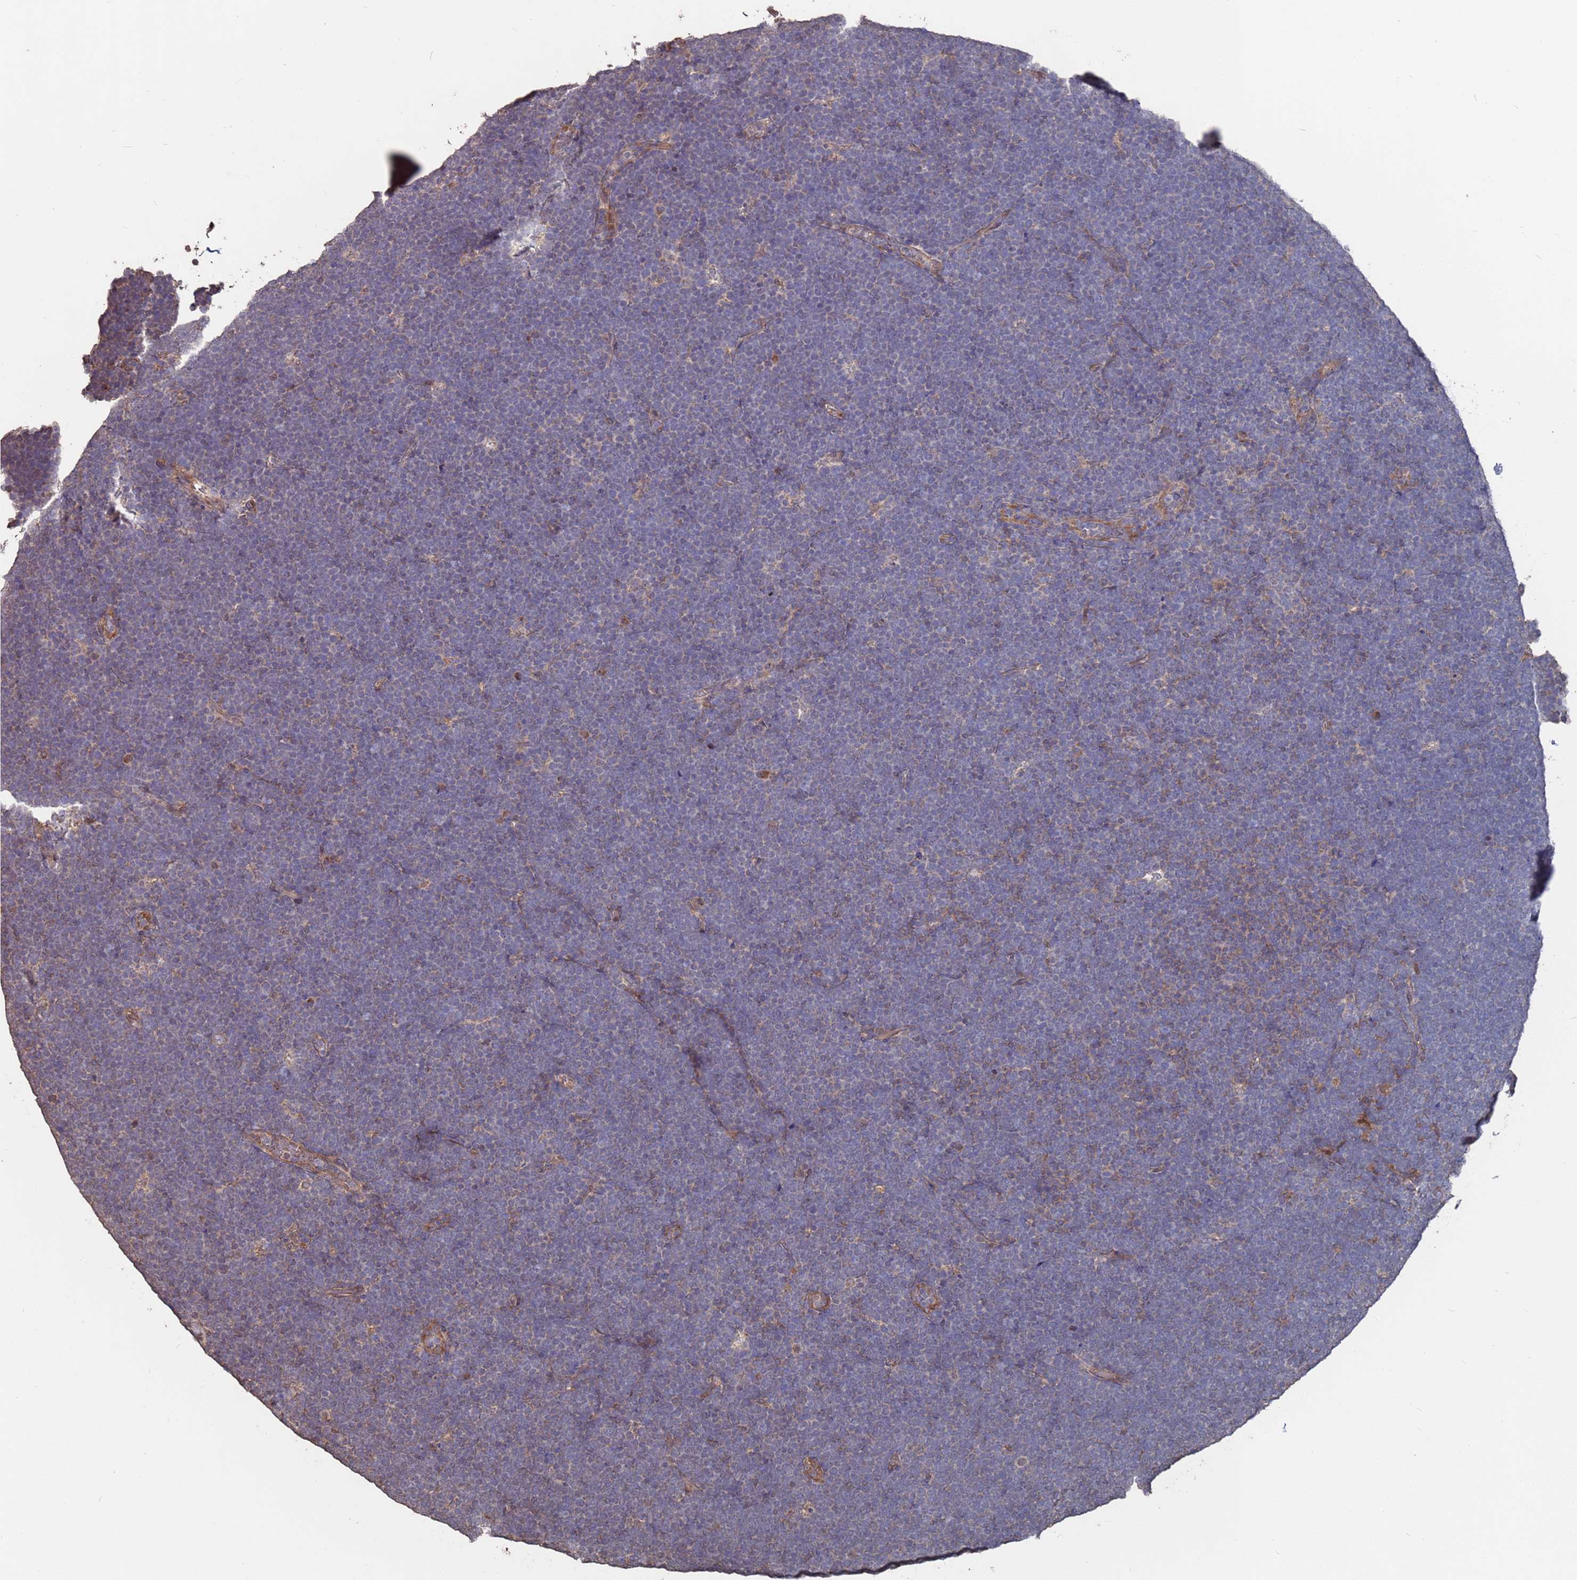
{"staining": {"intensity": "negative", "quantity": "none", "location": "none"}, "tissue": "lymphoma", "cell_type": "Tumor cells", "image_type": "cancer", "snomed": [{"axis": "morphology", "description": "Malignant lymphoma, non-Hodgkin's type, High grade"}, {"axis": "topography", "description": "Lymph node"}], "caption": "A photomicrograph of human lymphoma is negative for staining in tumor cells.", "gene": "PRR7", "patient": {"sex": "male", "age": 13}}